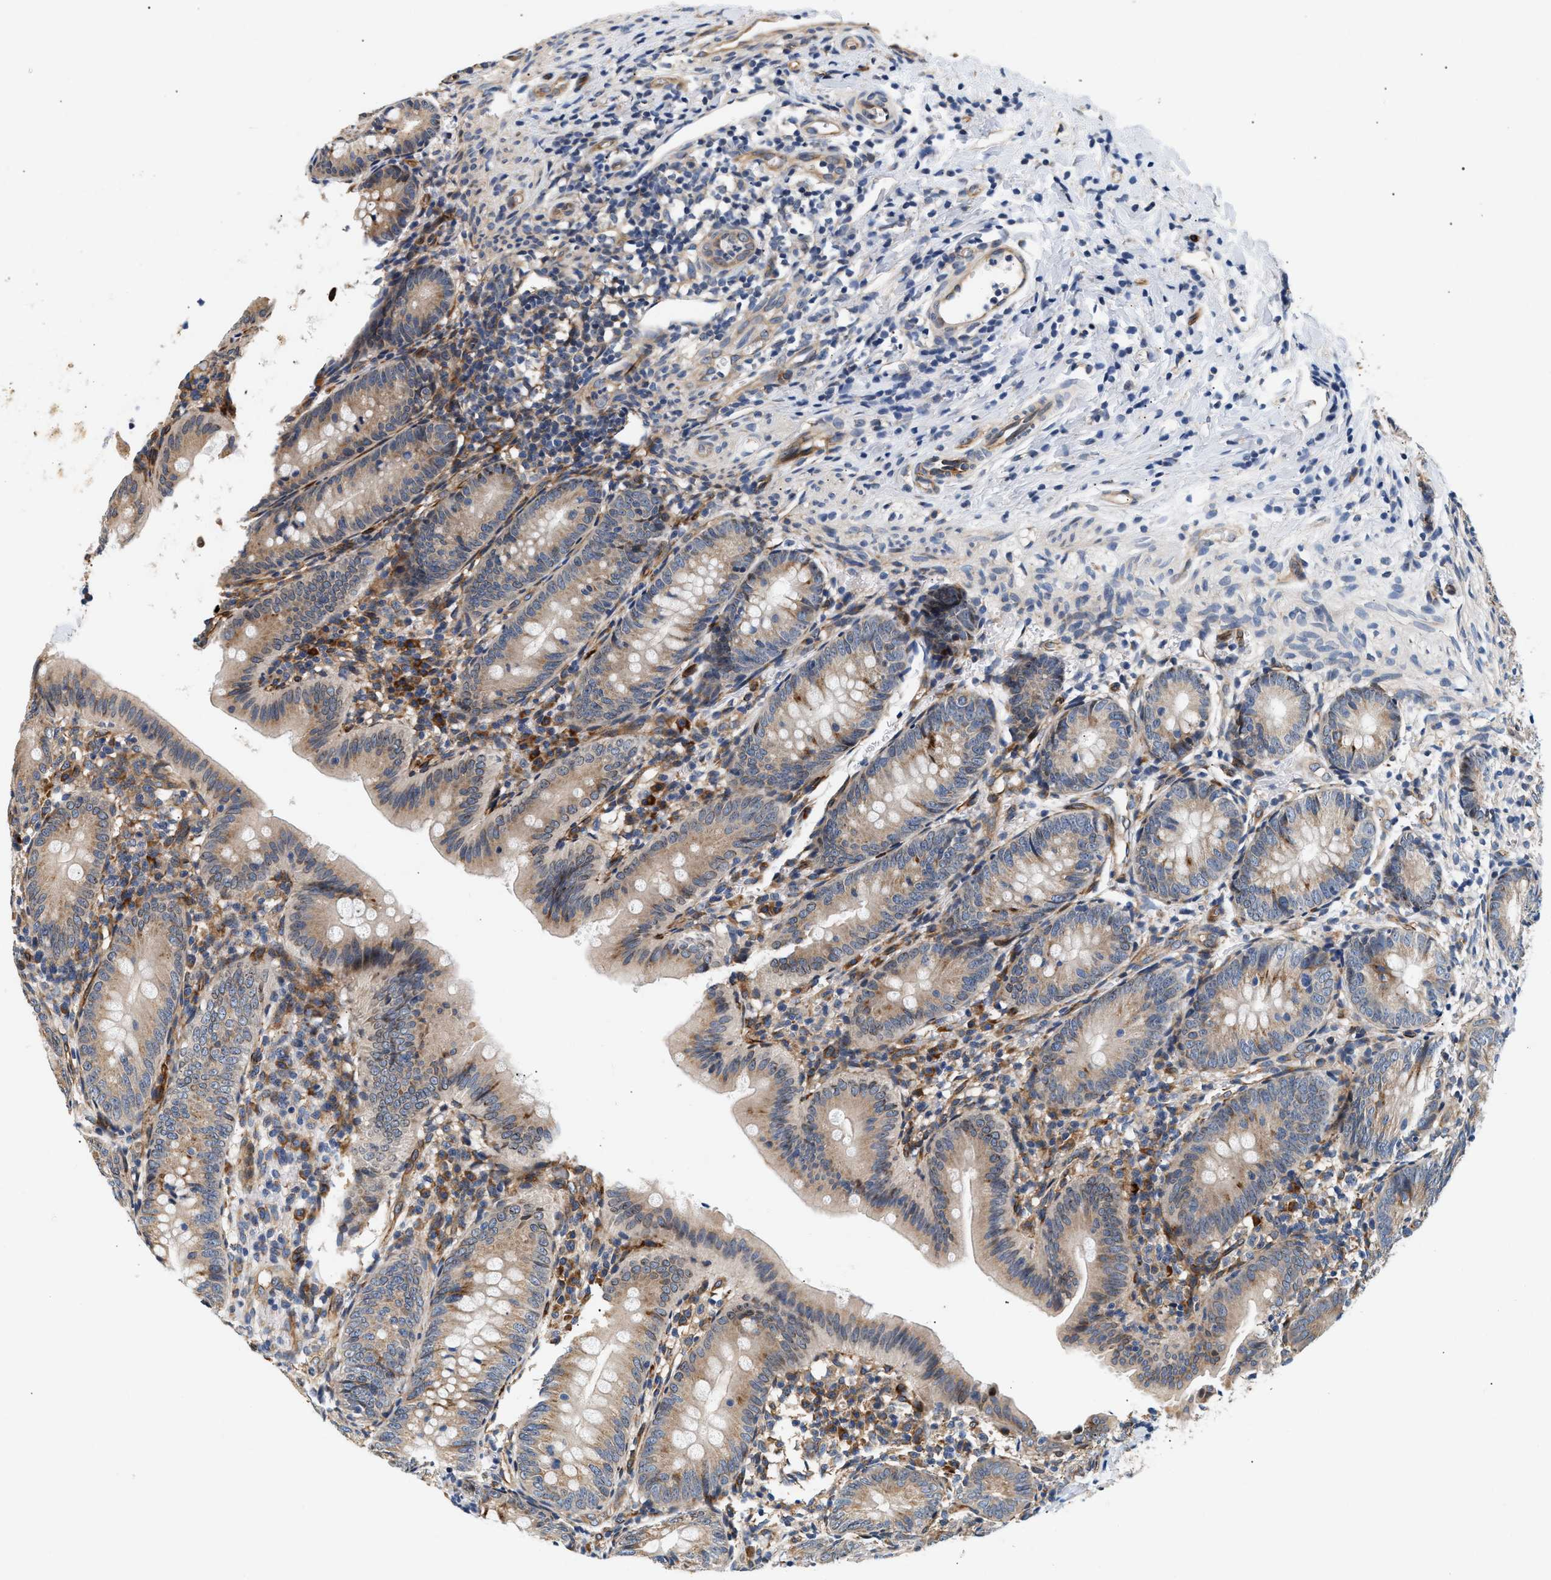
{"staining": {"intensity": "weak", "quantity": ">75%", "location": "cytoplasmic/membranous"}, "tissue": "appendix", "cell_type": "Glandular cells", "image_type": "normal", "snomed": [{"axis": "morphology", "description": "Normal tissue, NOS"}, {"axis": "topography", "description": "Appendix"}], "caption": "High-power microscopy captured an immunohistochemistry micrograph of normal appendix, revealing weak cytoplasmic/membranous positivity in about >75% of glandular cells. (DAB IHC with brightfield microscopy, high magnification).", "gene": "IFT74", "patient": {"sex": "male", "age": 1}}